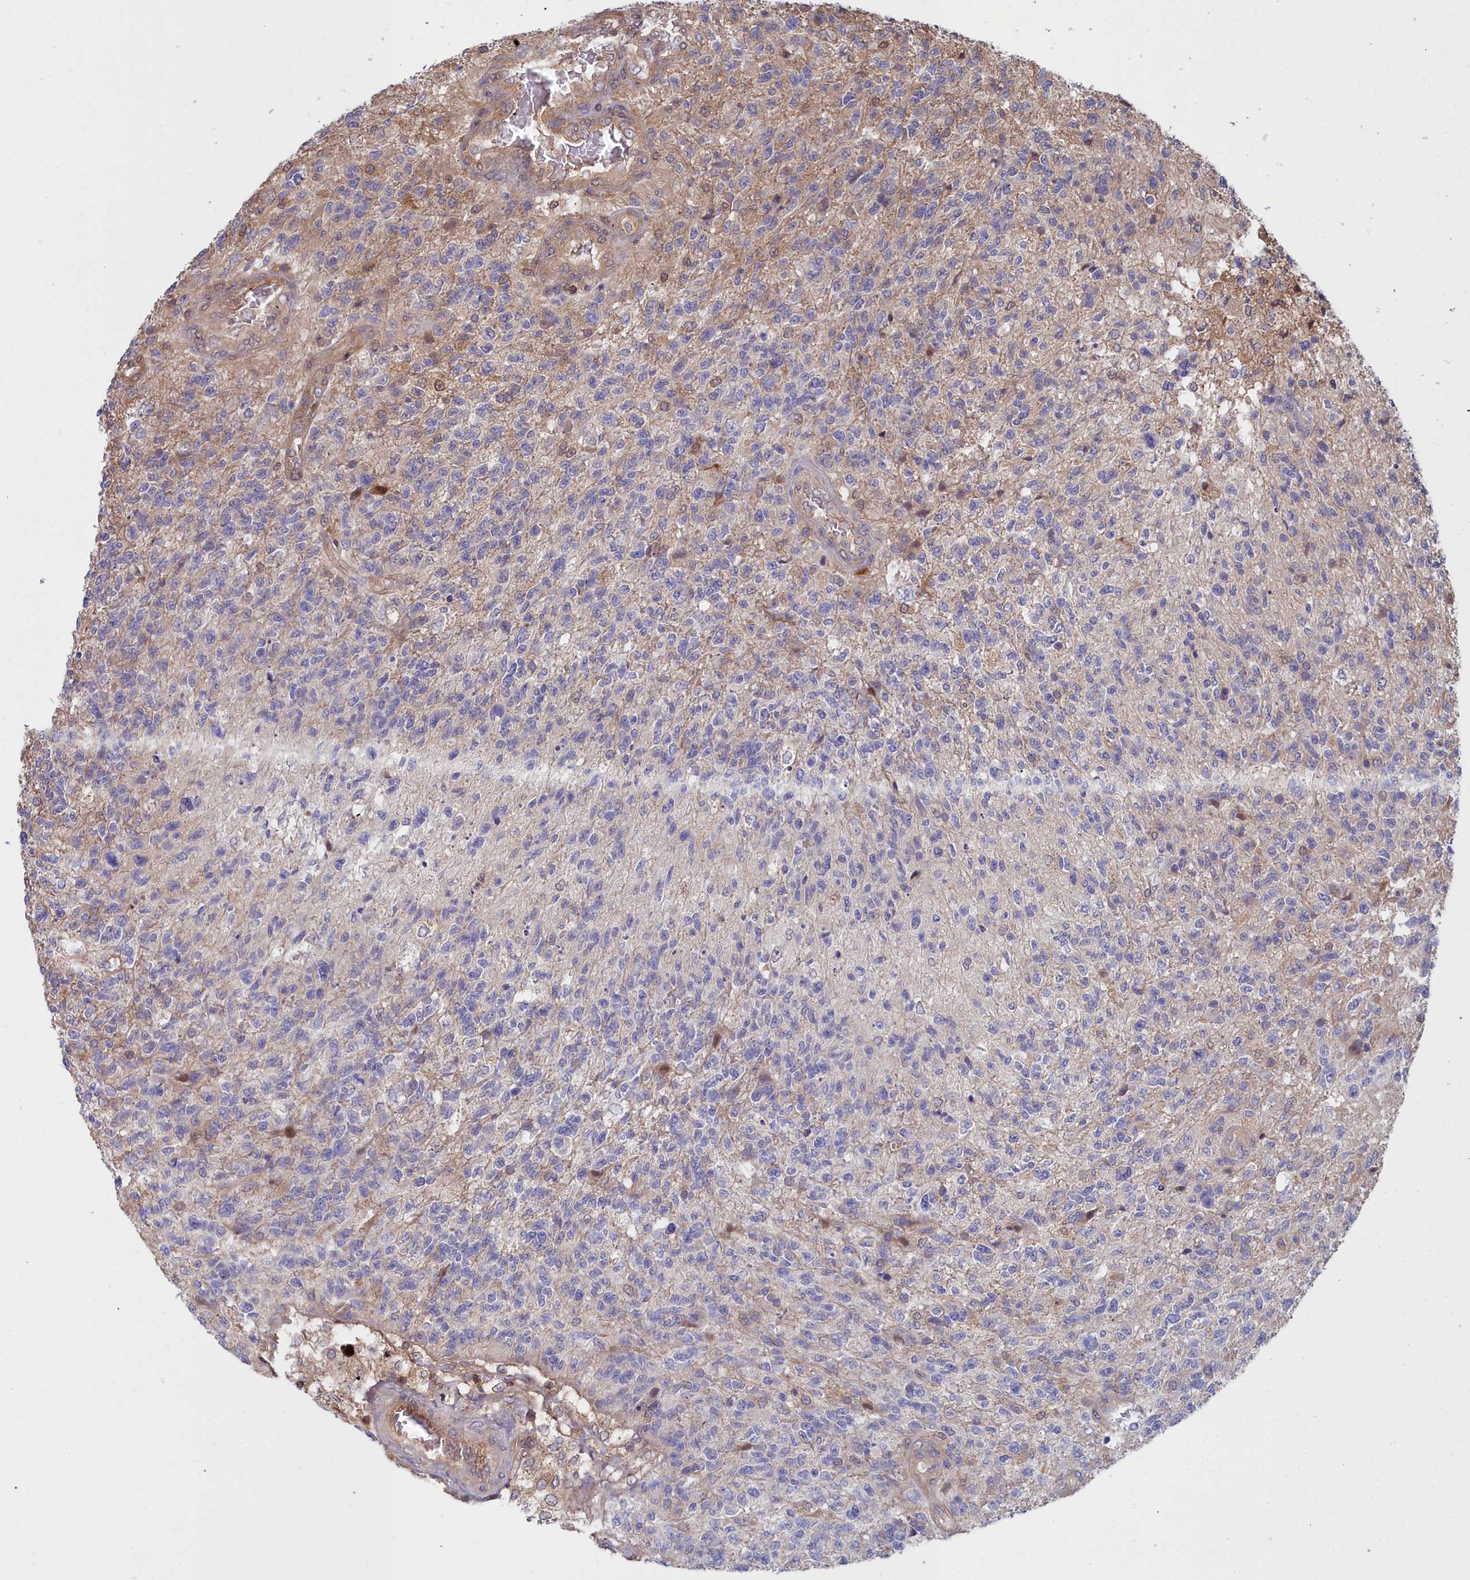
{"staining": {"intensity": "weak", "quantity": "<25%", "location": "nuclear"}, "tissue": "glioma", "cell_type": "Tumor cells", "image_type": "cancer", "snomed": [{"axis": "morphology", "description": "Glioma, malignant, High grade"}, {"axis": "topography", "description": "Brain"}], "caption": "Tumor cells show no significant protein expression in glioma.", "gene": "GFRA2", "patient": {"sex": "male", "age": 56}}